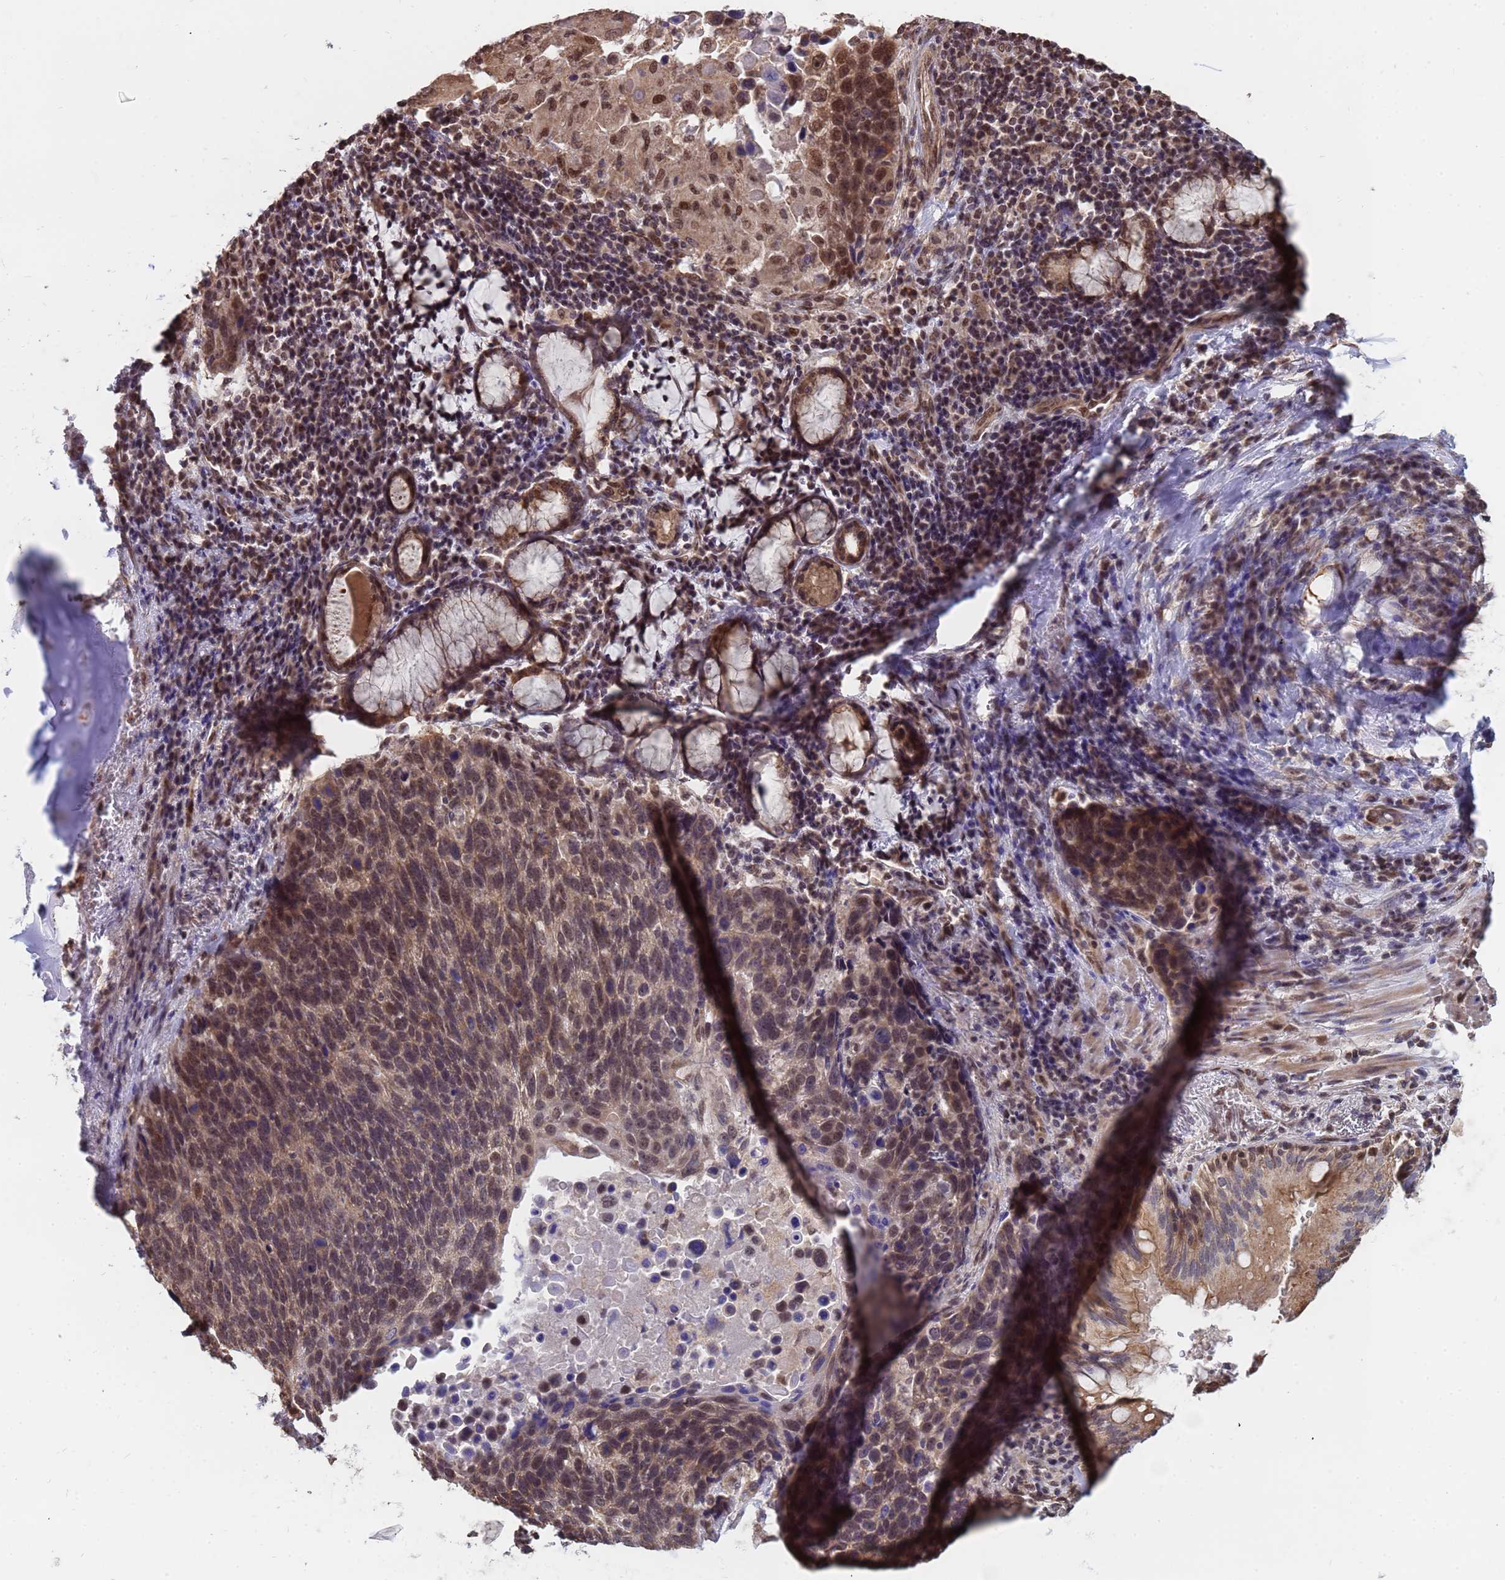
{"staining": {"intensity": "moderate", "quantity": ">75%", "location": "nuclear"}, "tissue": "lung cancer", "cell_type": "Tumor cells", "image_type": "cancer", "snomed": [{"axis": "morphology", "description": "Squamous cell carcinoma, NOS"}, {"axis": "topography", "description": "Lung"}], "caption": "Lung squamous cell carcinoma stained with a protein marker reveals moderate staining in tumor cells.", "gene": "DENND2B", "patient": {"sex": "male", "age": 66}}